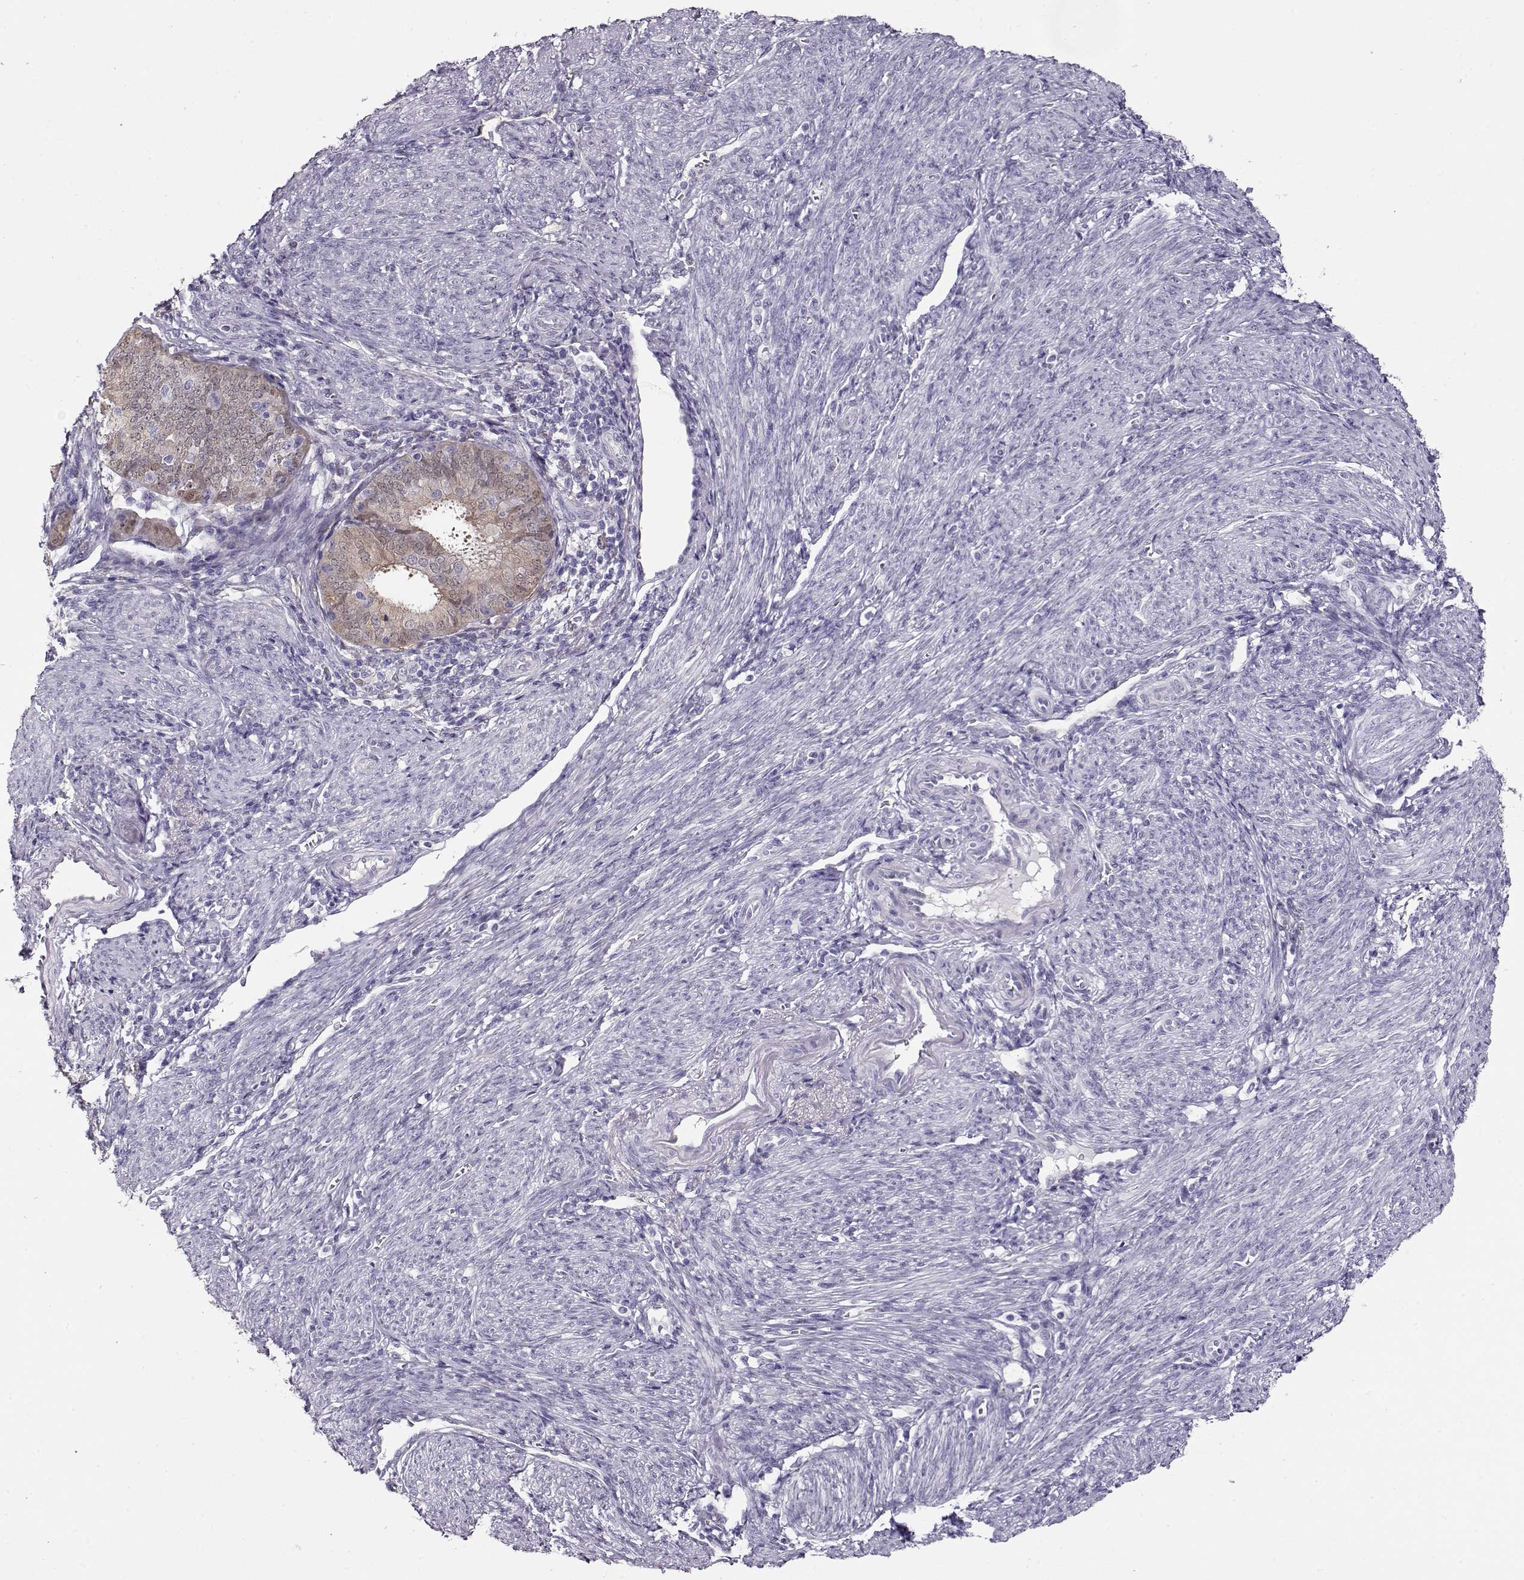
{"staining": {"intensity": "weak", "quantity": ">75%", "location": "cytoplasmic/membranous,nuclear"}, "tissue": "endometrial cancer", "cell_type": "Tumor cells", "image_type": "cancer", "snomed": [{"axis": "morphology", "description": "Adenocarcinoma, NOS"}, {"axis": "topography", "description": "Endometrium"}], "caption": "Weak cytoplasmic/membranous and nuclear staining for a protein is present in approximately >75% of tumor cells of endometrial adenocarcinoma using immunohistochemistry (IHC).", "gene": "CCR8", "patient": {"sex": "female", "age": 57}}